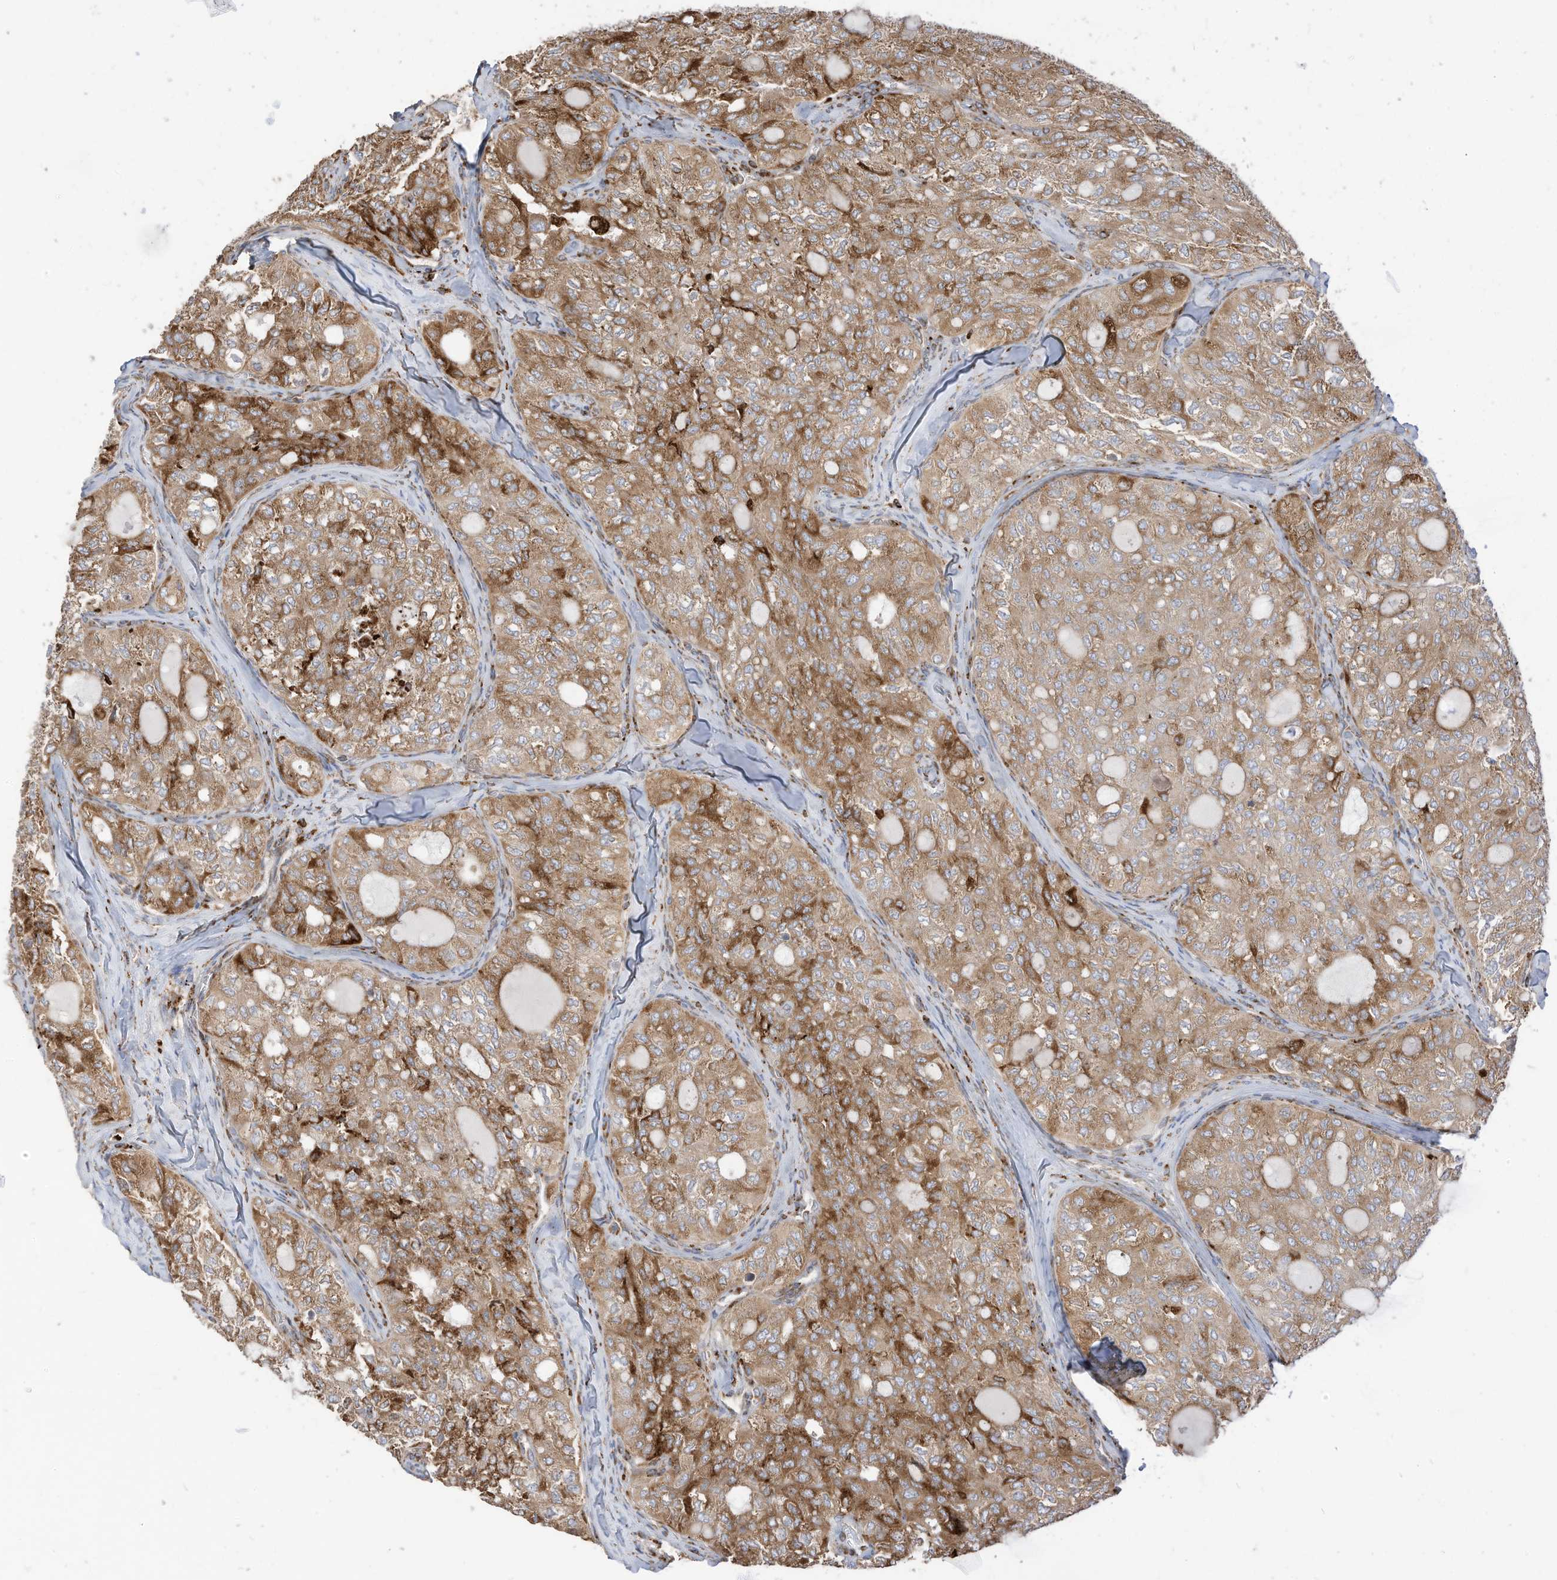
{"staining": {"intensity": "moderate", "quantity": ">75%", "location": "cytoplasmic/membranous"}, "tissue": "thyroid cancer", "cell_type": "Tumor cells", "image_type": "cancer", "snomed": [{"axis": "morphology", "description": "Follicular adenoma carcinoma, NOS"}, {"axis": "topography", "description": "Thyroid gland"}], "caption": "Immunohistochemical staining of human thyroid cancer displays medium levels of moderate cytoplasmic/membranous protein staining in approximately >75% of tumor cells.", "gene": "TRNAU1AP", "patient": {"sex": "male", "age": 75}}